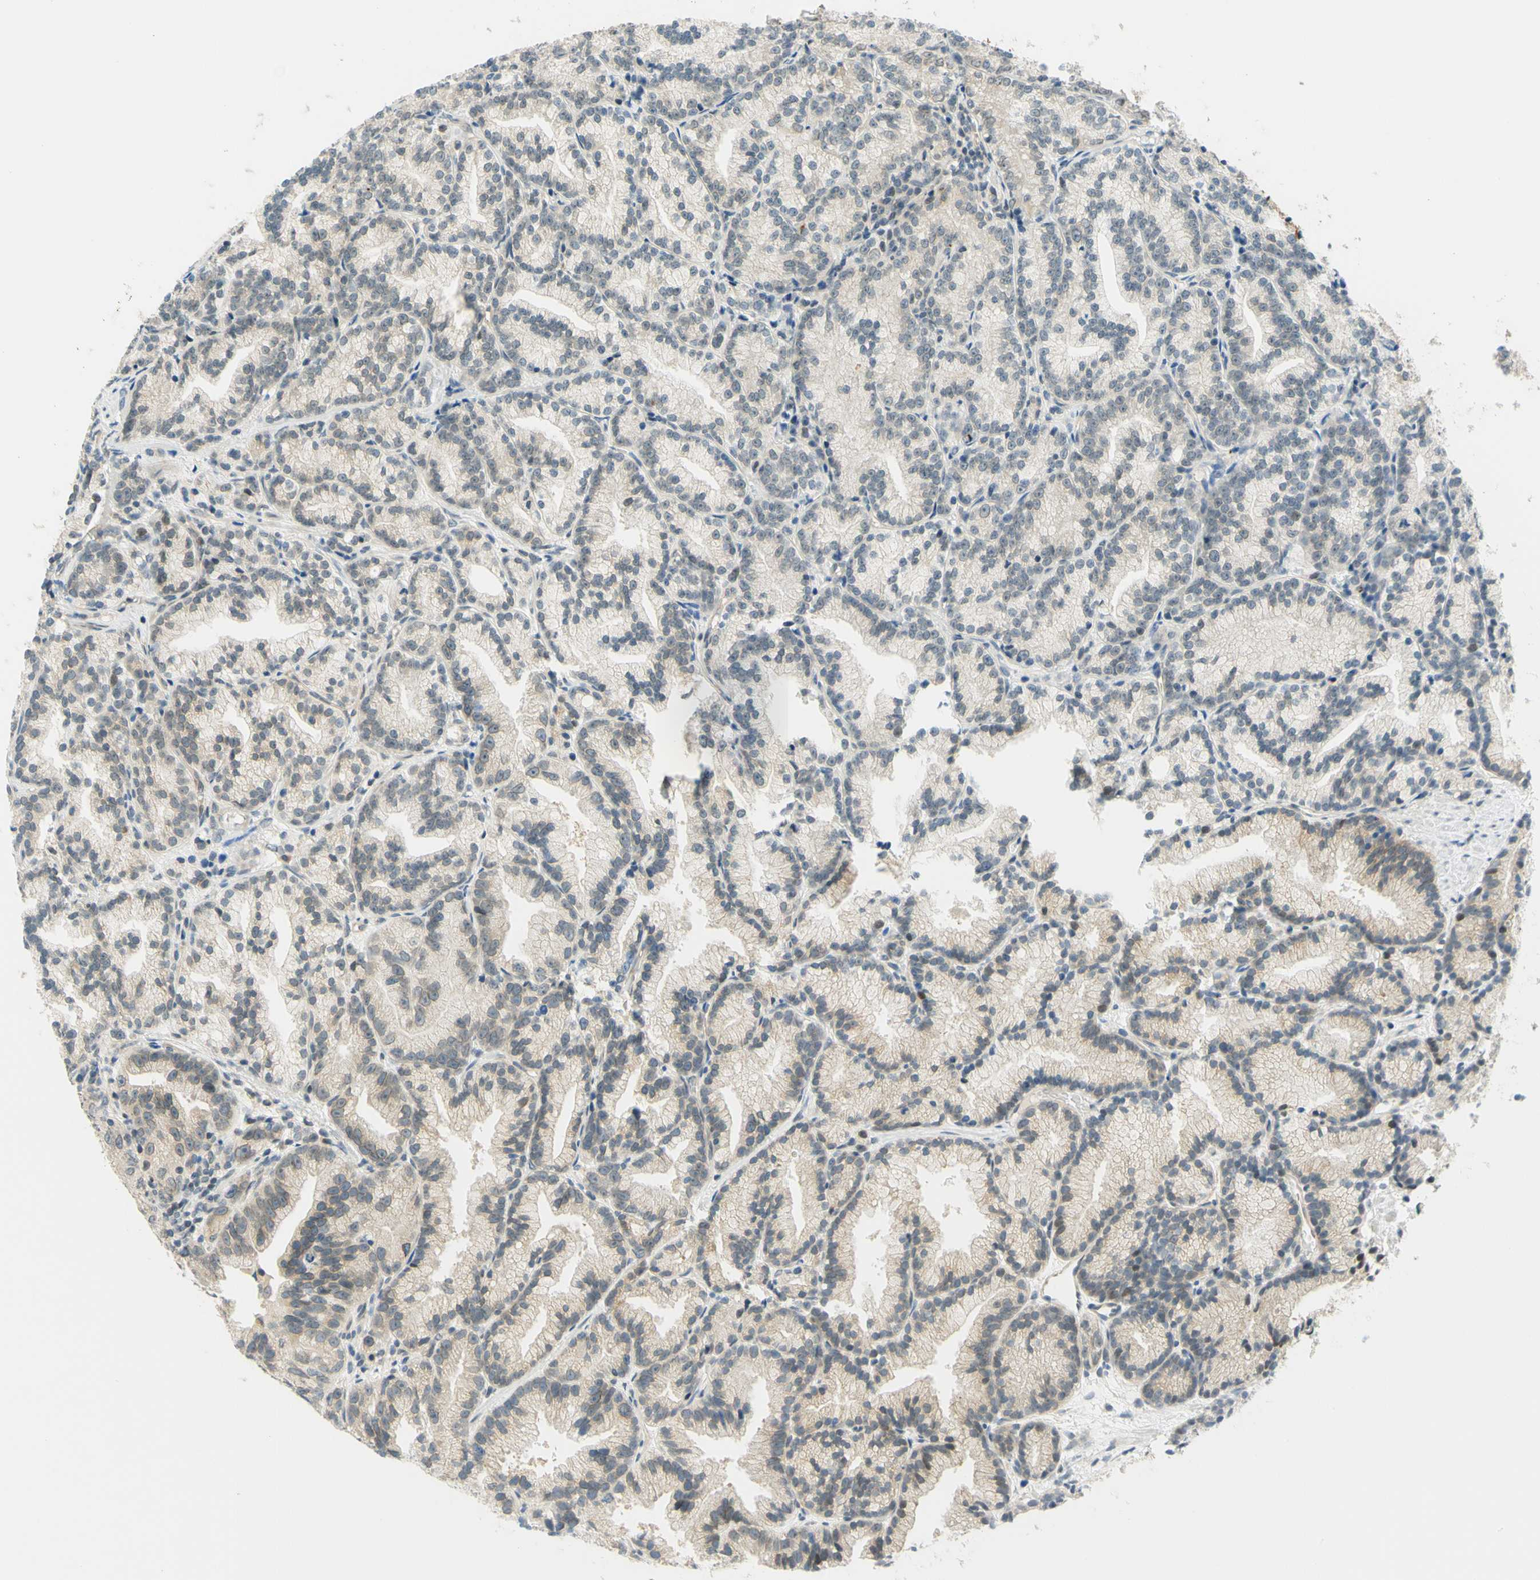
{"staining": {"intensity": "negative", "quantity": "none", "location": "none"}, "tissue": "prostate cancer", "cell_type": "Tumor cells", "image_type": "cancer", "snomed": [{"axis": "morphology", "description": "Adenocarcinoma, Low grade"}, {"axis": "topography", "description": "Prostate"}], "caption": "Immunohistochemistry (IHC) micrograph of prostate cancer (low-grade adenocarcinoma) stained for a protein (brown), which reveals no staining in tumor cells. (DAB (3,3'-diaminobenzidine) IHC with hematoxylin counter stain).", "gene": "C2CD2L", "patient": {"sex": "male", "age": 89}}